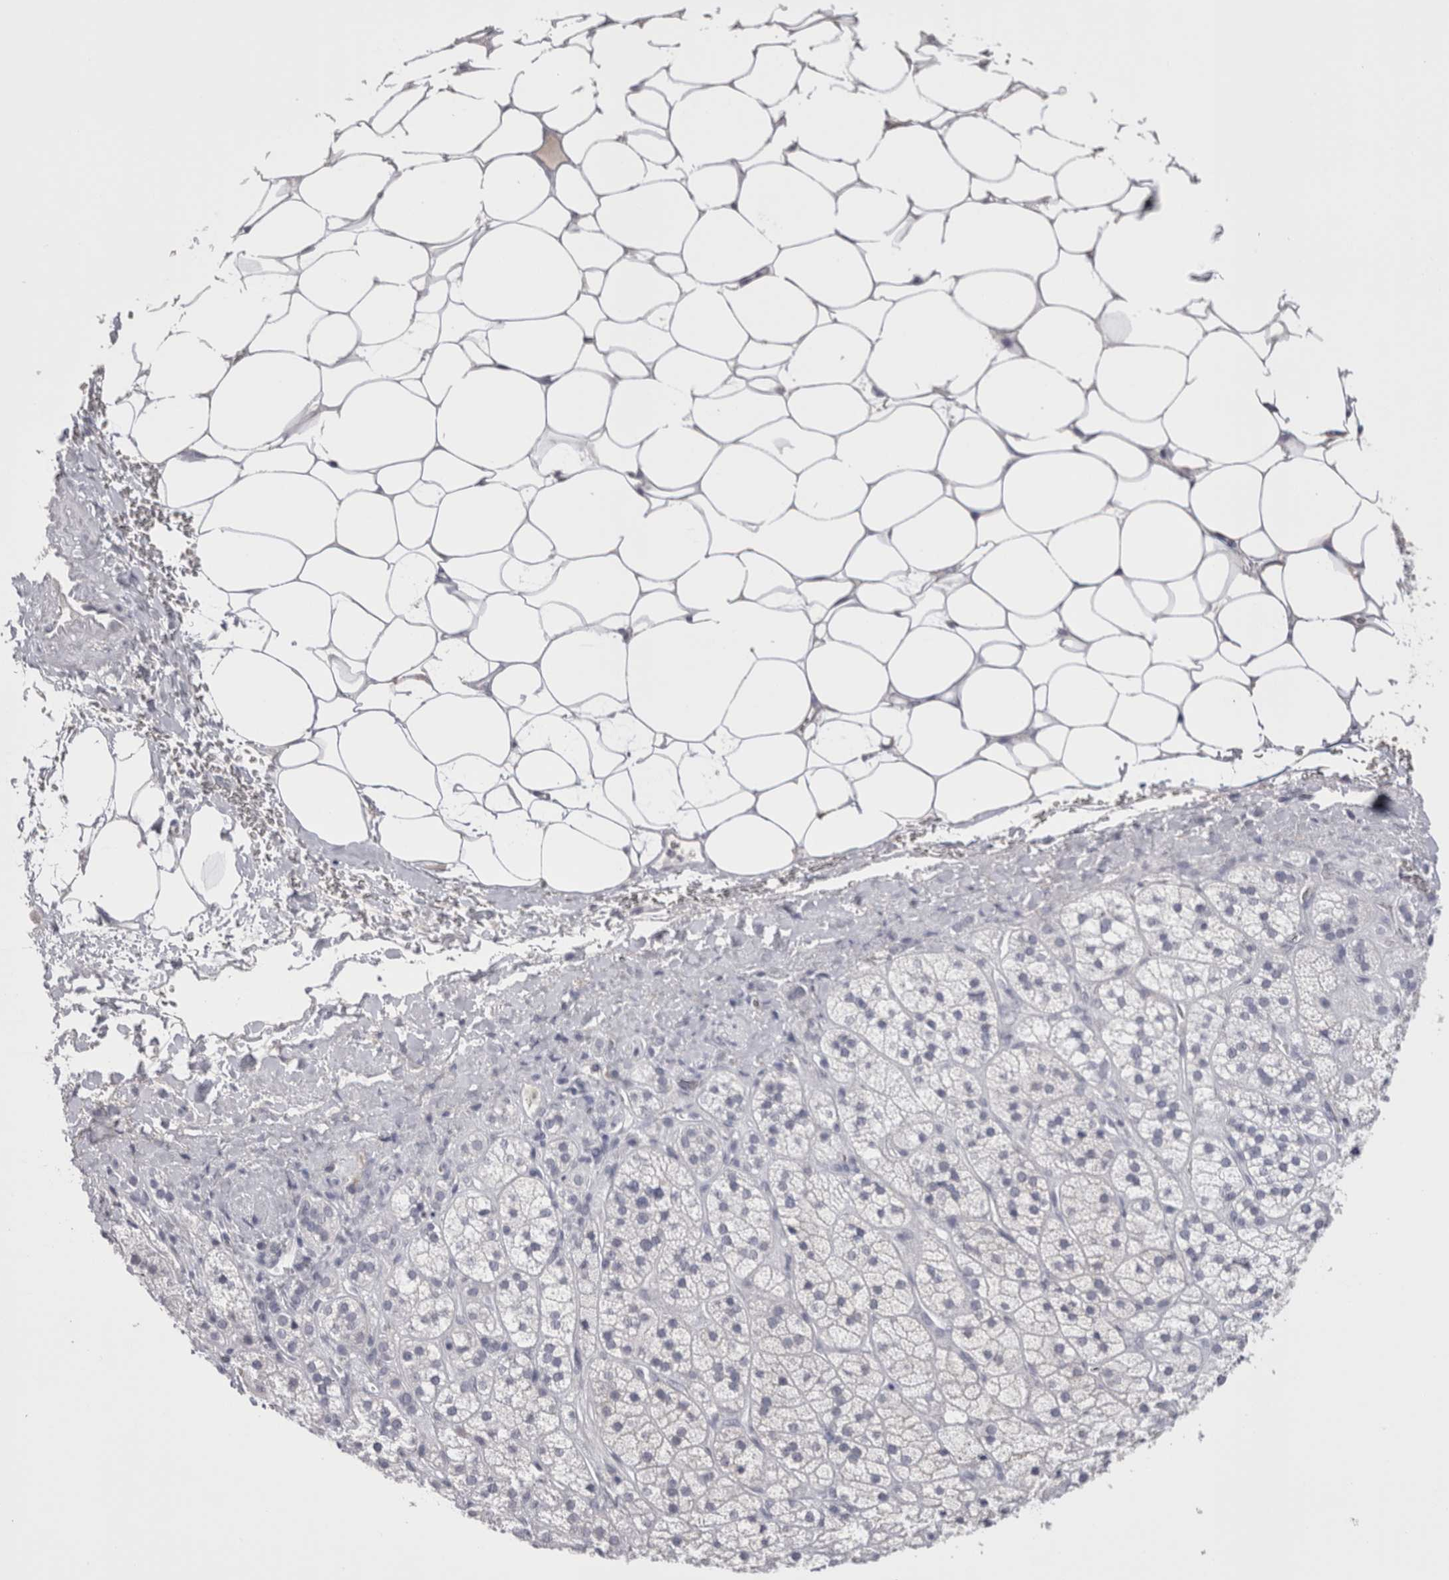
{"staining": {"intensity": "negative", "quantity": "none", "location": "none"}, "tissue": "adrenal gland", "cell_type": "Glandular cells", "image_type": "normal", "snomed": [{"axis": "morphology", "description": "Normal tissue, NOS"}, {"axis": "topography", "description": "Adrenal gland"}], "caption": "The IHC micrograph has no significant staining in glandular cells of adrenal gland. (Stains: DAB immunohistochemistry (IHC) with hematoxylin counter stain, Microscopy: brightfield microscopy at high magnification).", "gene": "CDHR5", "patient": {"sex": "male", "age": 56}}